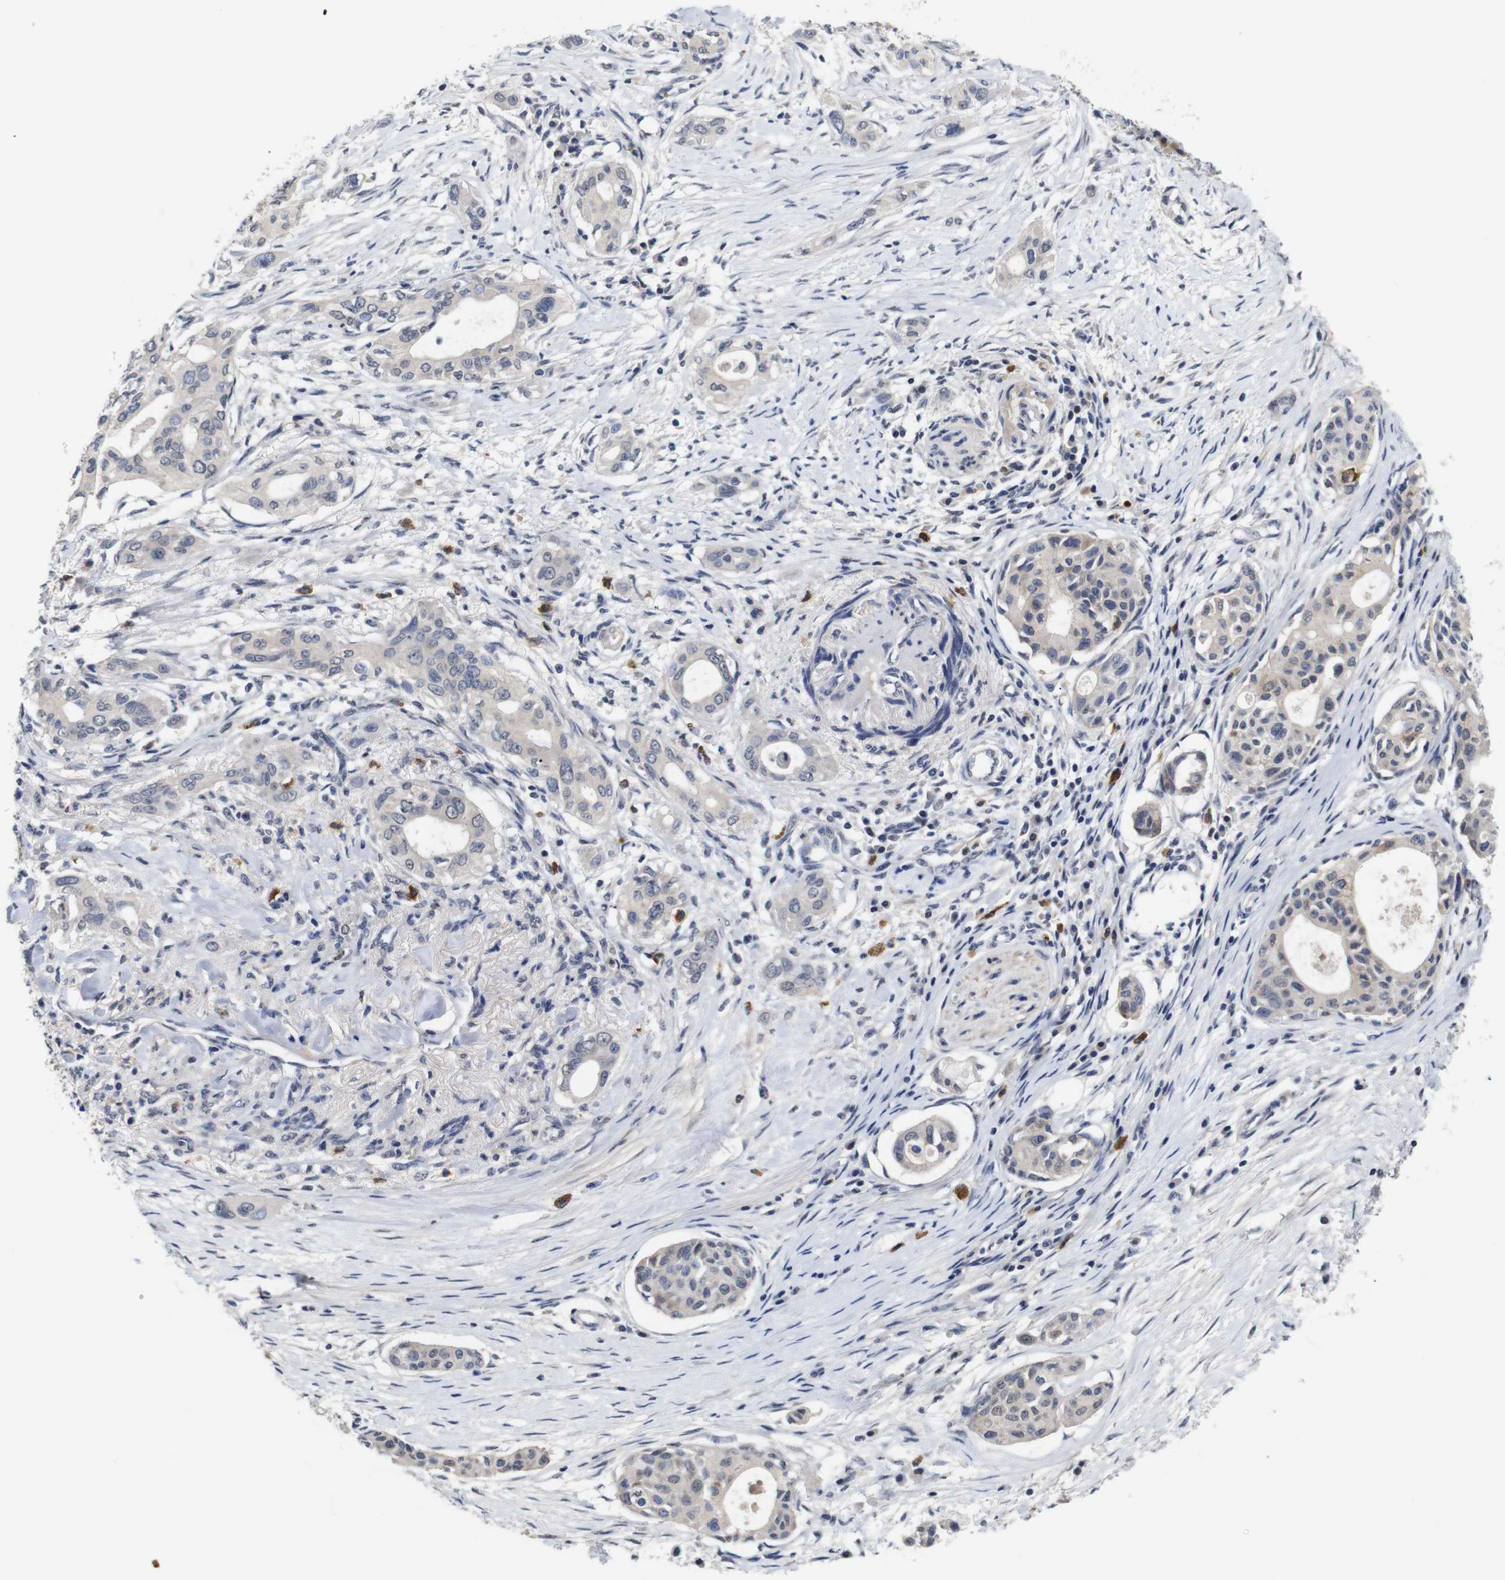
{"staining": {"intensity": "negative", "quantity": "none", "location": "none"}, "tissue": "pancreatic cancer", "cell_type": "Tumor cells", "image_type": "cancer", "snomed": [{"axis": "morphology", "description": "Adenocarcinoma, NOS"}, {"axis": "topography", "description": "Pancreas"}], "caption": "A micrograph of human adenocarcinoma (pancreatic) is negative for staining in tumor cells. (Stains: DAB (3,3'-diaminobenzidine) IHC with hematoxylin counter stain, Microscopy: brightfield microscopy at high magnification).", "gene": "NTRK3", "patient": {"sex": "female", "age": 60}}